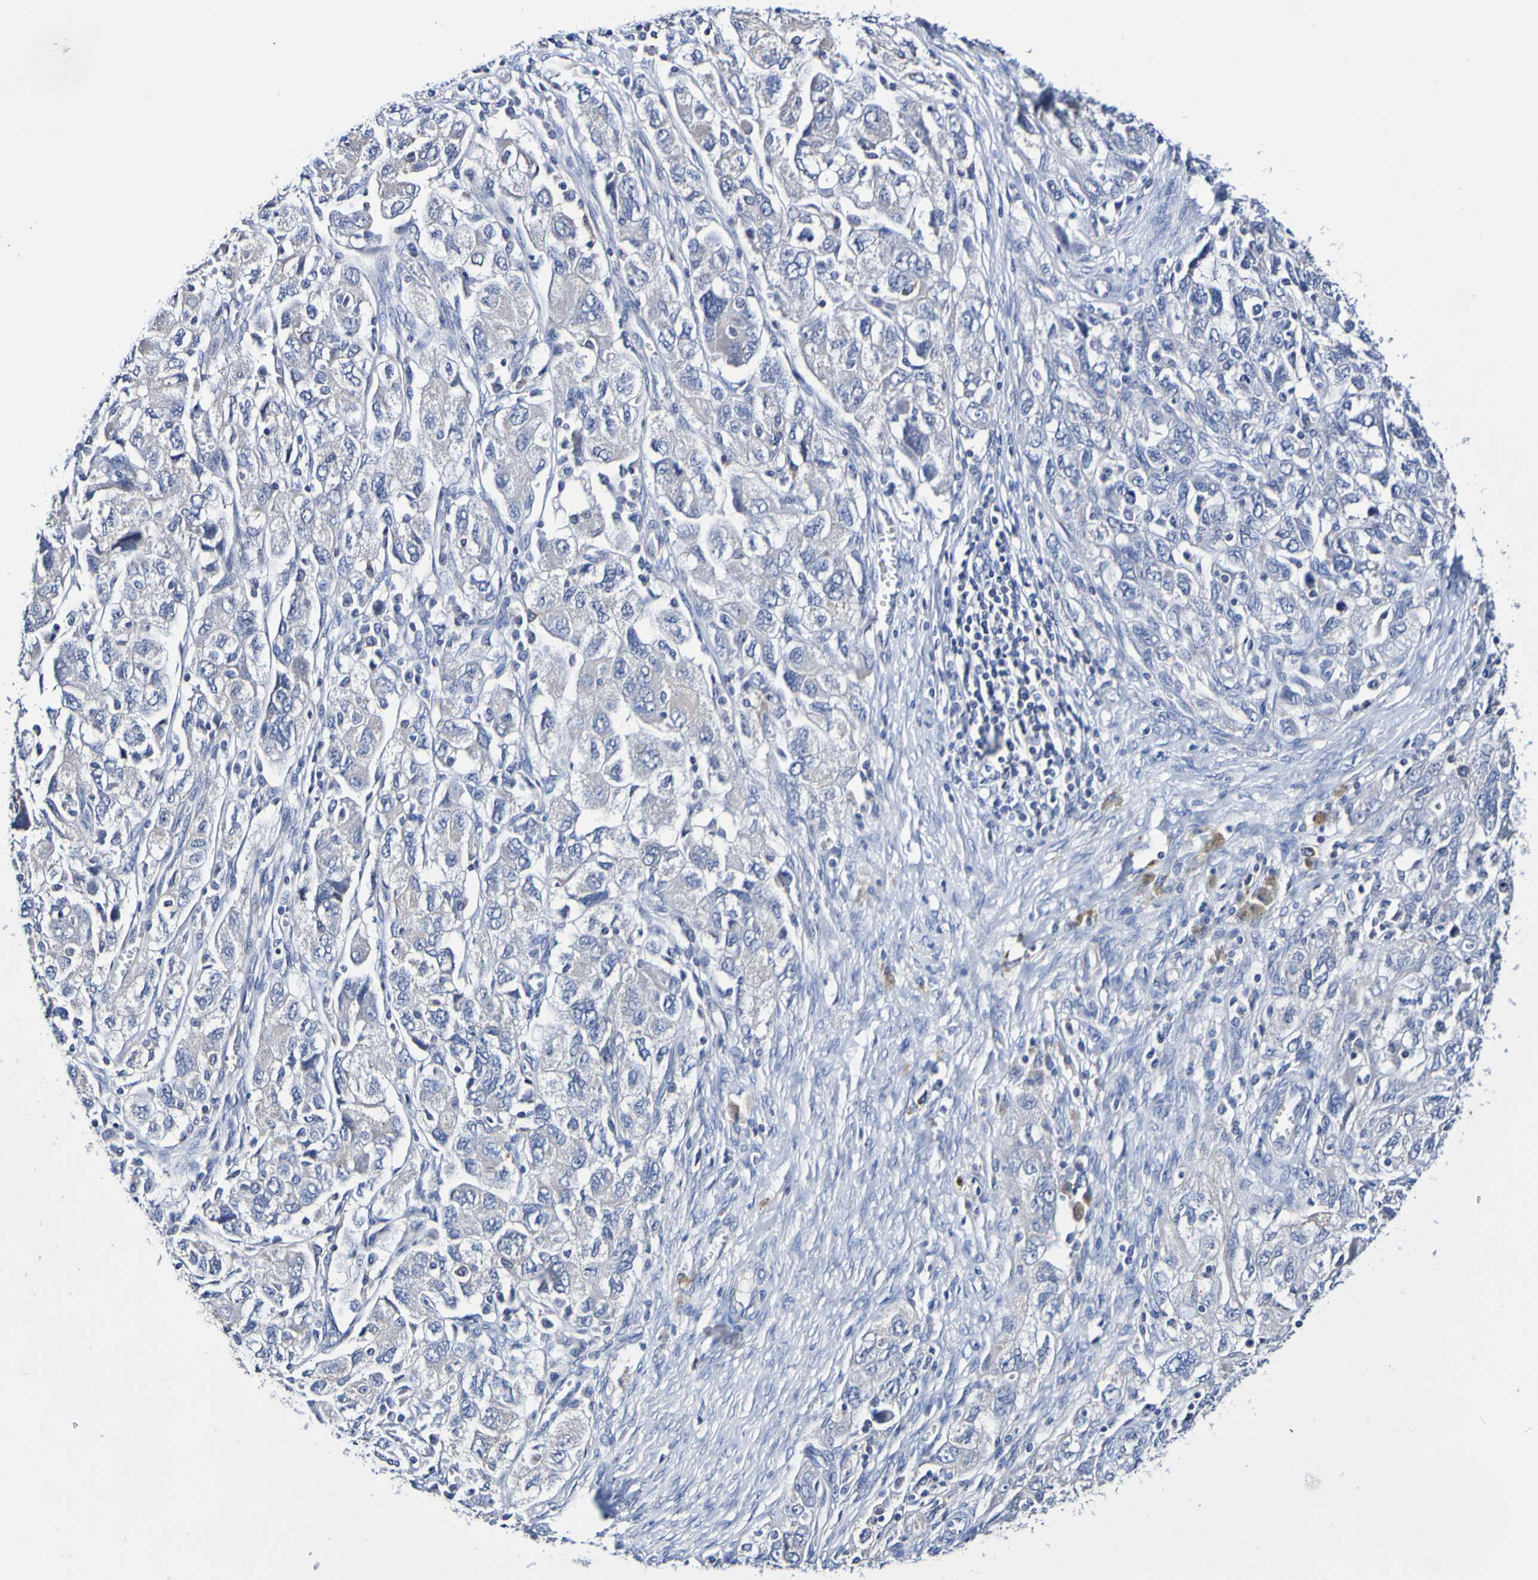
{"staining": {"intensity": "negative", "quantity": "none", "location": "none"}, "tissue": "ovarian cancer", "cell_type": "Tumor cells", "image_type": "cancer", "snomed": [{"axis": "morphology", "description": "Carcinoma, NOS"}, {"axis": "morphology", "description": "Cystadenocarcinoma, serous, NOS"}, {"axis": "topography", "description": "Ovary"}], "caption": "Photomicrograph shows no protein positivity in tumor cells of ovarian cancer (carcinoma) tissue. (DAB IHC with hematoxylin counter stain).", "gene": "ACVR1C", "patient": {"sex": "female", "age": 69}}